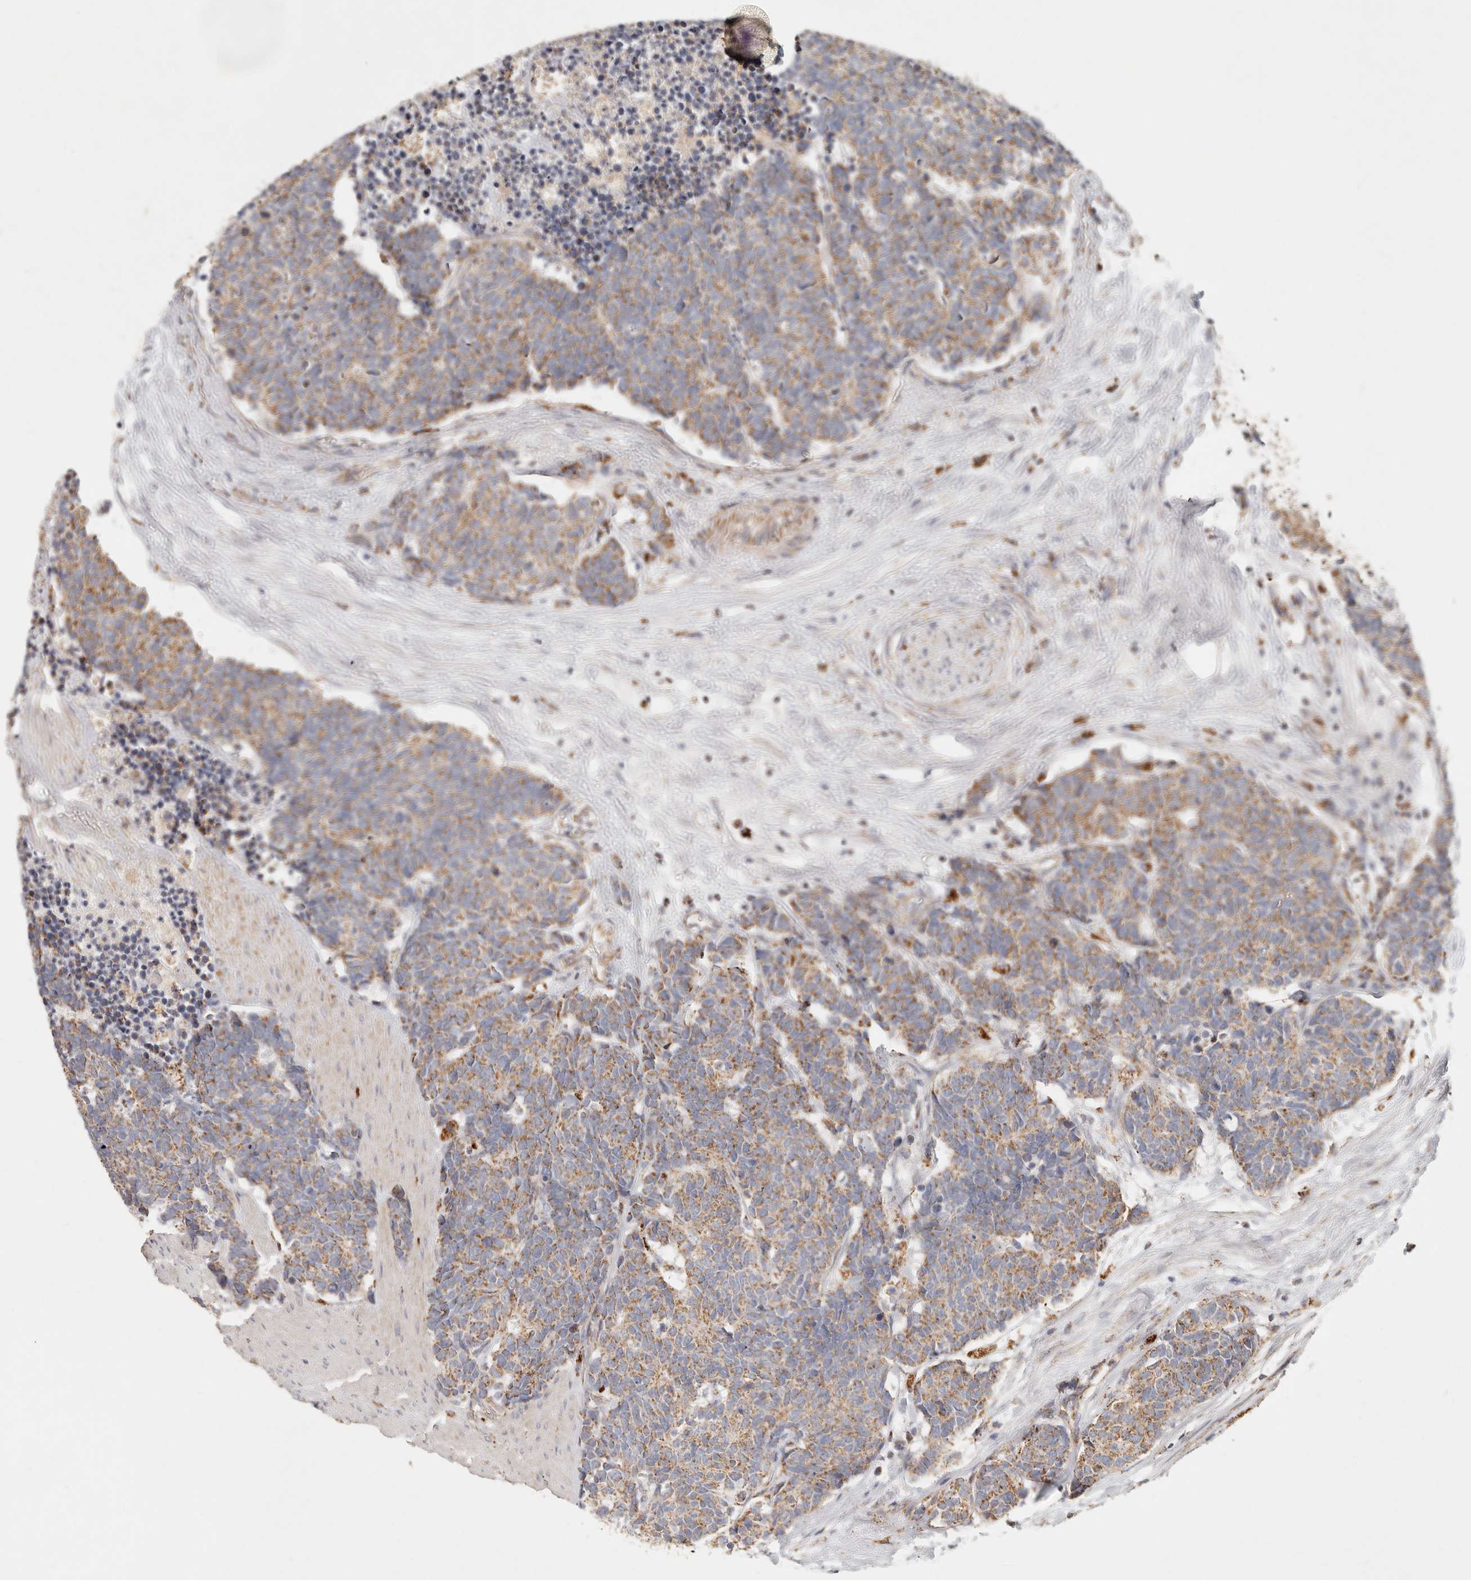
{"staining": {"intensity": "moderate", "quantity": ">75%", "location": "cytoplasmic/membranous"}, "tissue": "carcinoid", "cell_type": "Tumor cells", "image_type": "cancer", "snomed": [{"axis": "morphology", "description": "Carcinoma, NOS"}, {"axis": "morphology", "description": "Carcinoid, malignant, NOS"}, {"axis": "topography", "description": "Urinary bladder"}], "caption": "Human carcinoid stained for a protein (brown) demonstrates moderate cytoplasmic/membranous positive expression in about >75% of tumor cells.", "gene": "ARHGEF10L", "patient": {"sex": "male", "age": 57}}